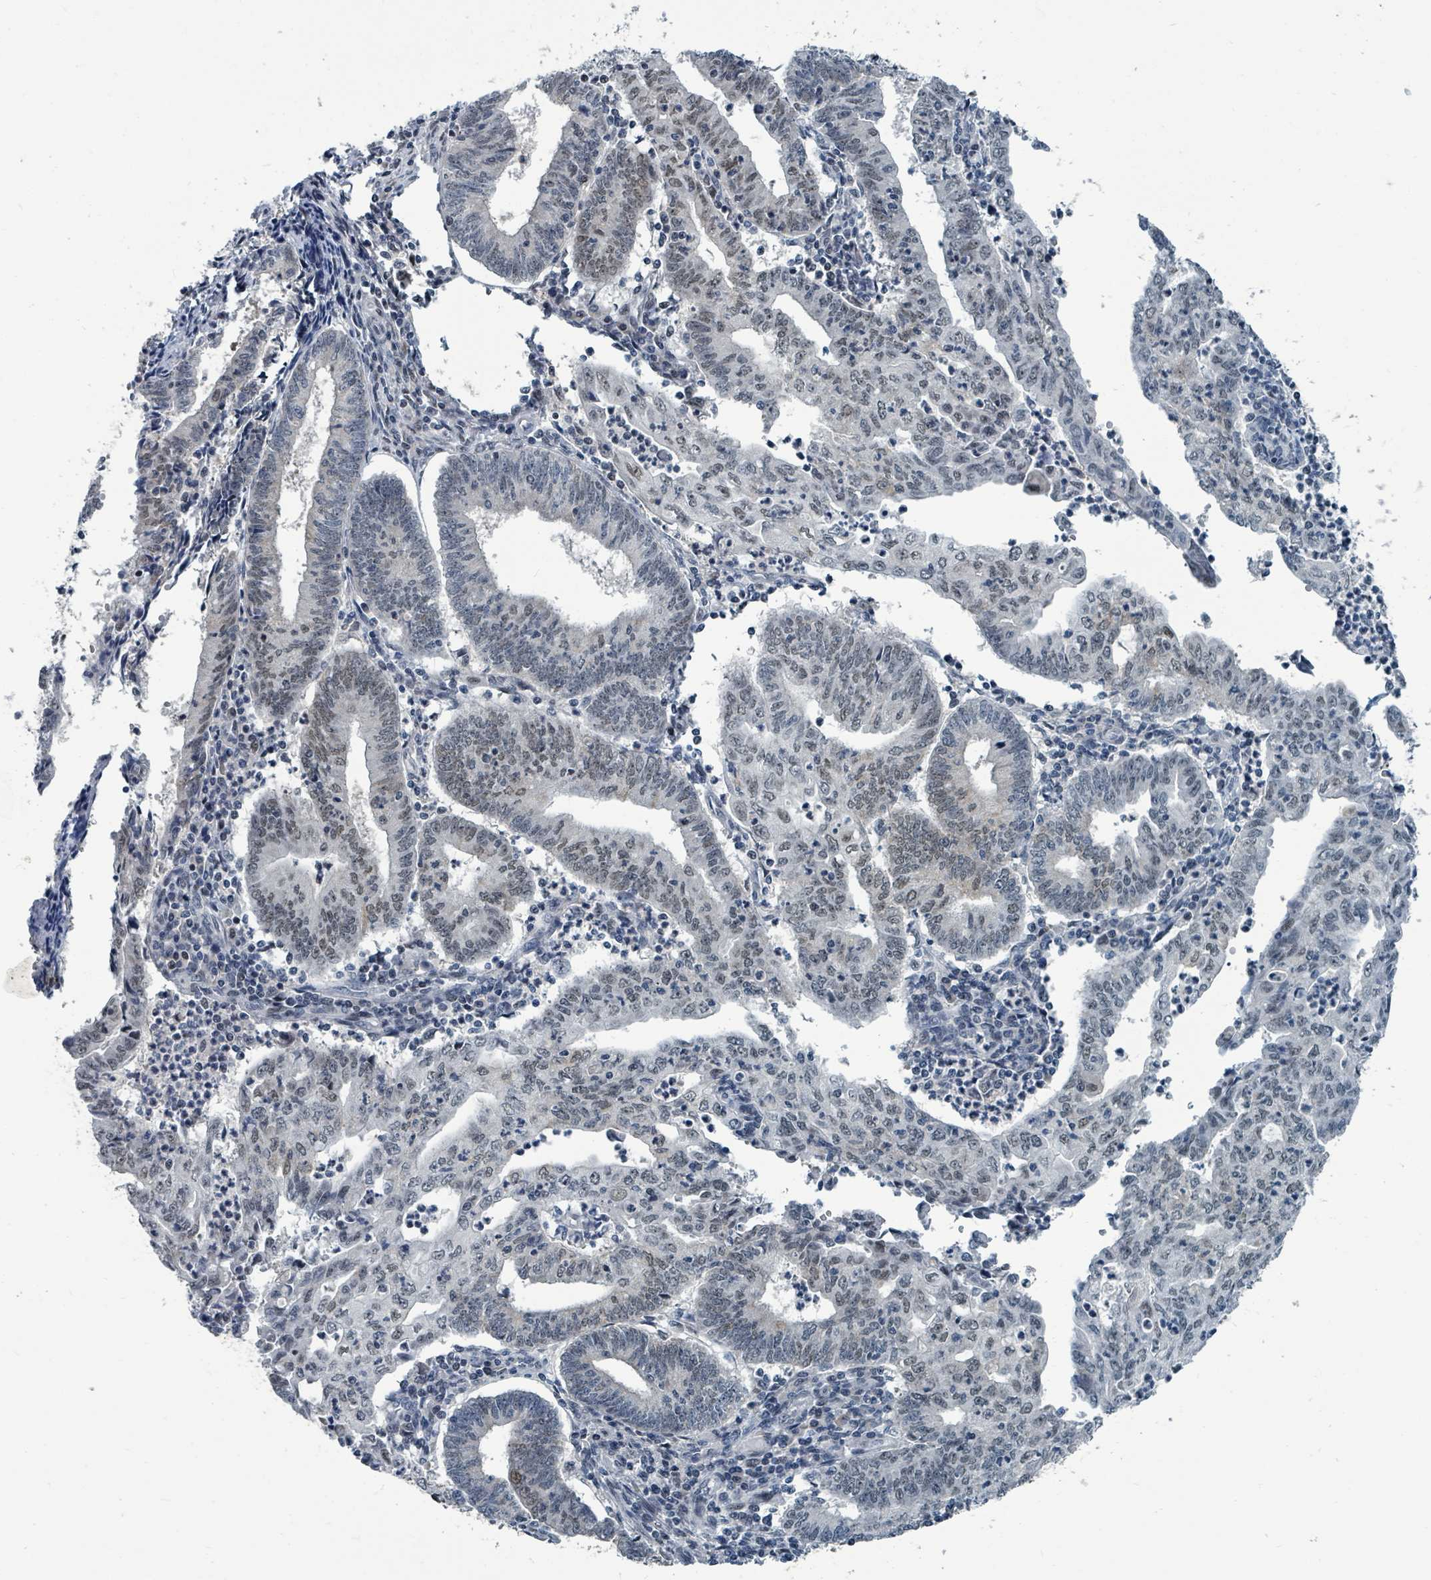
{"staining": {"intensity": "weak", "quantity": "25%-75%", "location": "nuclear"}, "tissue": "endometrial cancer", "cell_type": "Tumor cells", "image_type": "cancer", "snomed": [{"axis": "morphology", "description": "Adenocarcinoma, NOS"}, {"axis": "topography", "description": "Endometrium"}], "caption": "Endometrial cancer (adenocarcinoma) stained with IHC shows weak nuclear expression in about 25%-75% of tumor cells.", "gene": "UCK1", "patient": {"sex": "female", "age": 60}}